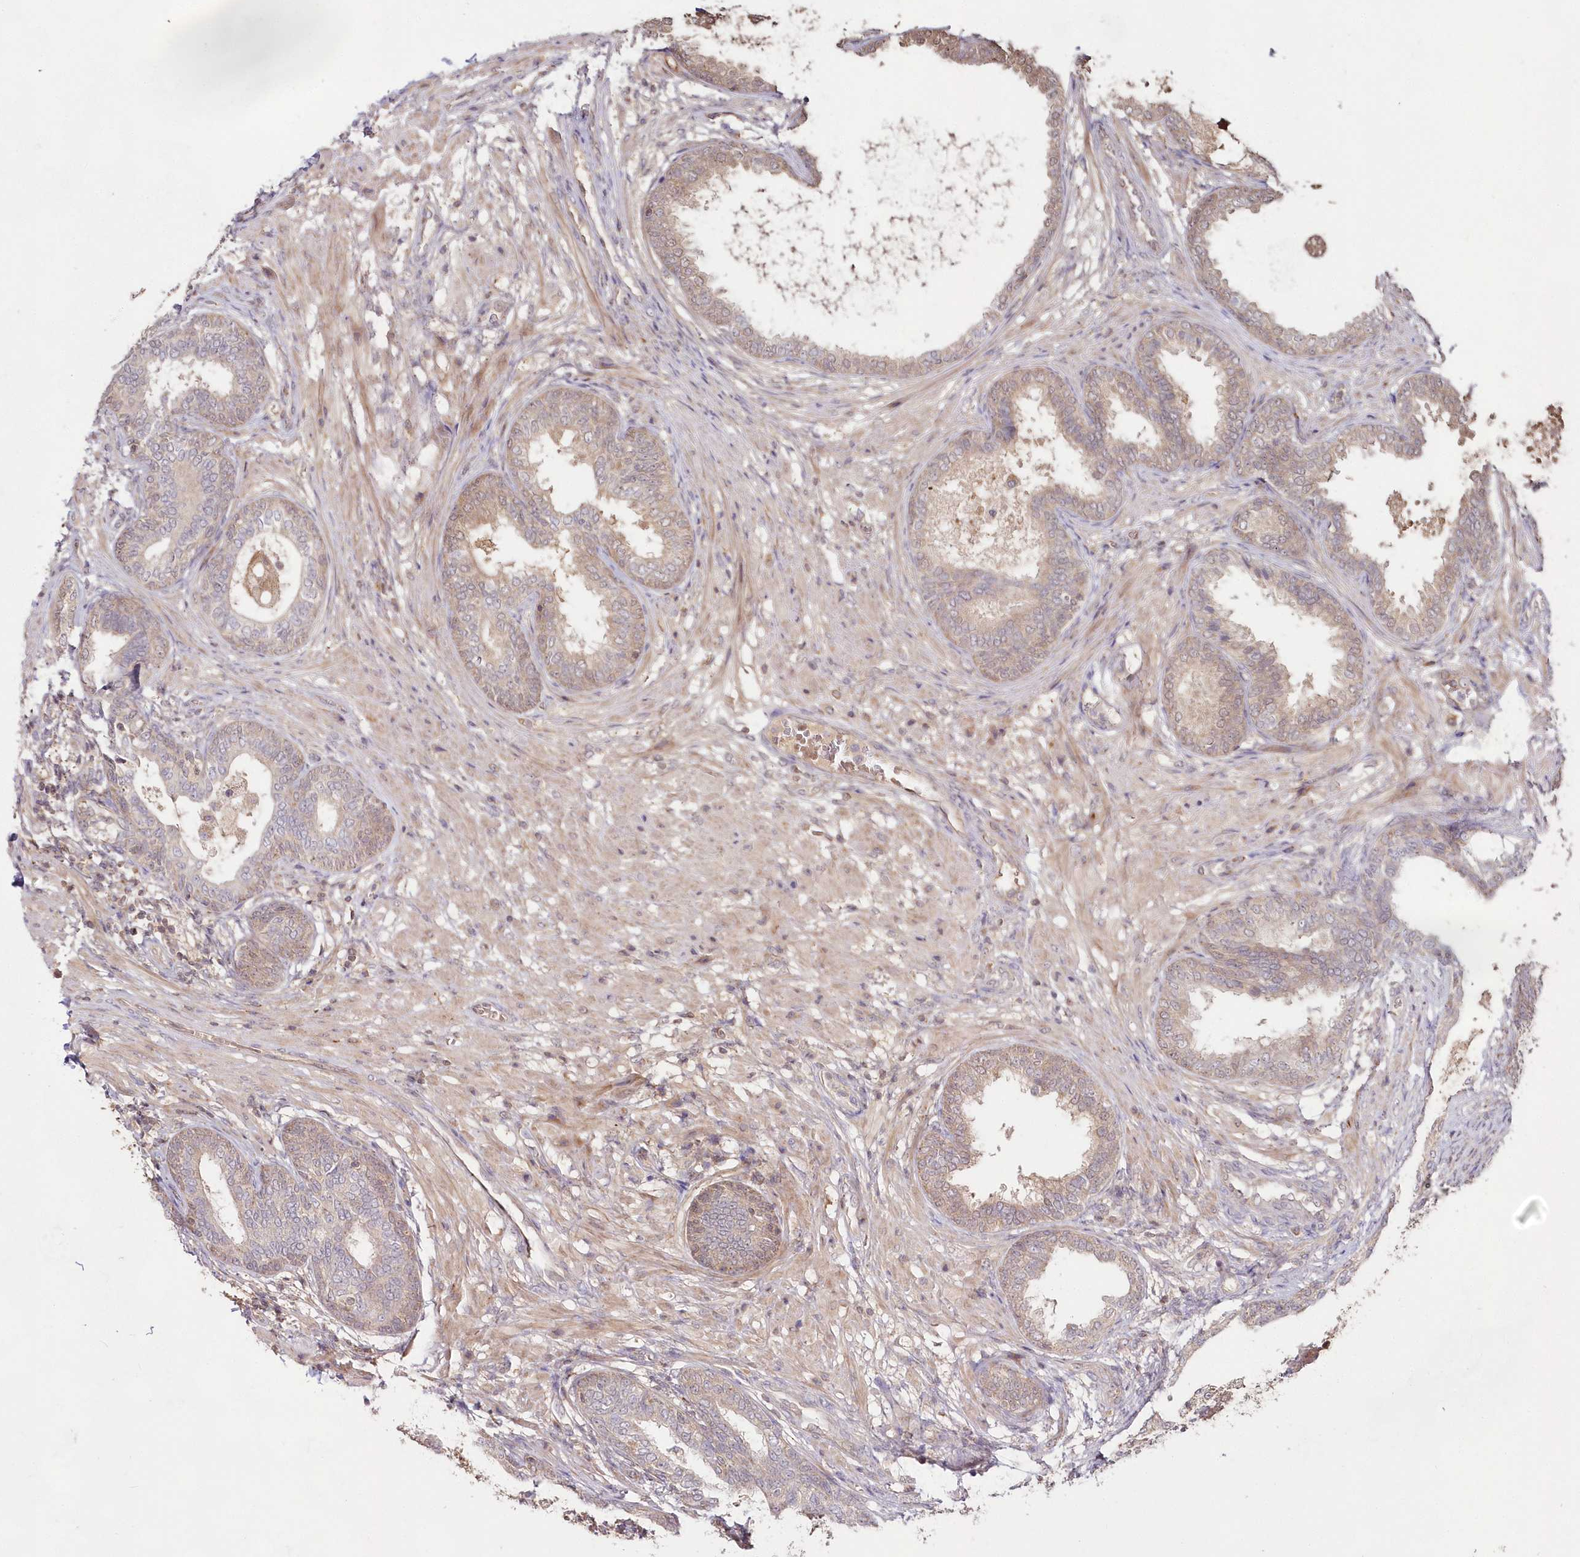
{"staining": {"intensity": "weak", "quantity": "25%-75%", "location": "cytoplasmic/membranous"}, "tissue": "prostate", "cell_type": "Glandular cells", "image_type": "normal", "snomed": [{"axis": "morphology", "description": "Normal tissue, NOS"}, {"axis": "topography", "description": "Prostate"}], "caption": "Immunohistochemical staining of unremarkable prostate shows weak cytoplasmic/membranous protein positivity in approximately 25%-75% of glandular cells. The staining is performed using DAB brown chromogen to label protein expression. The nuclei are counter-stained blue using hematoxylin.", "gene": "IMPA1", "patient": {"sex": "male", "age": 76}}